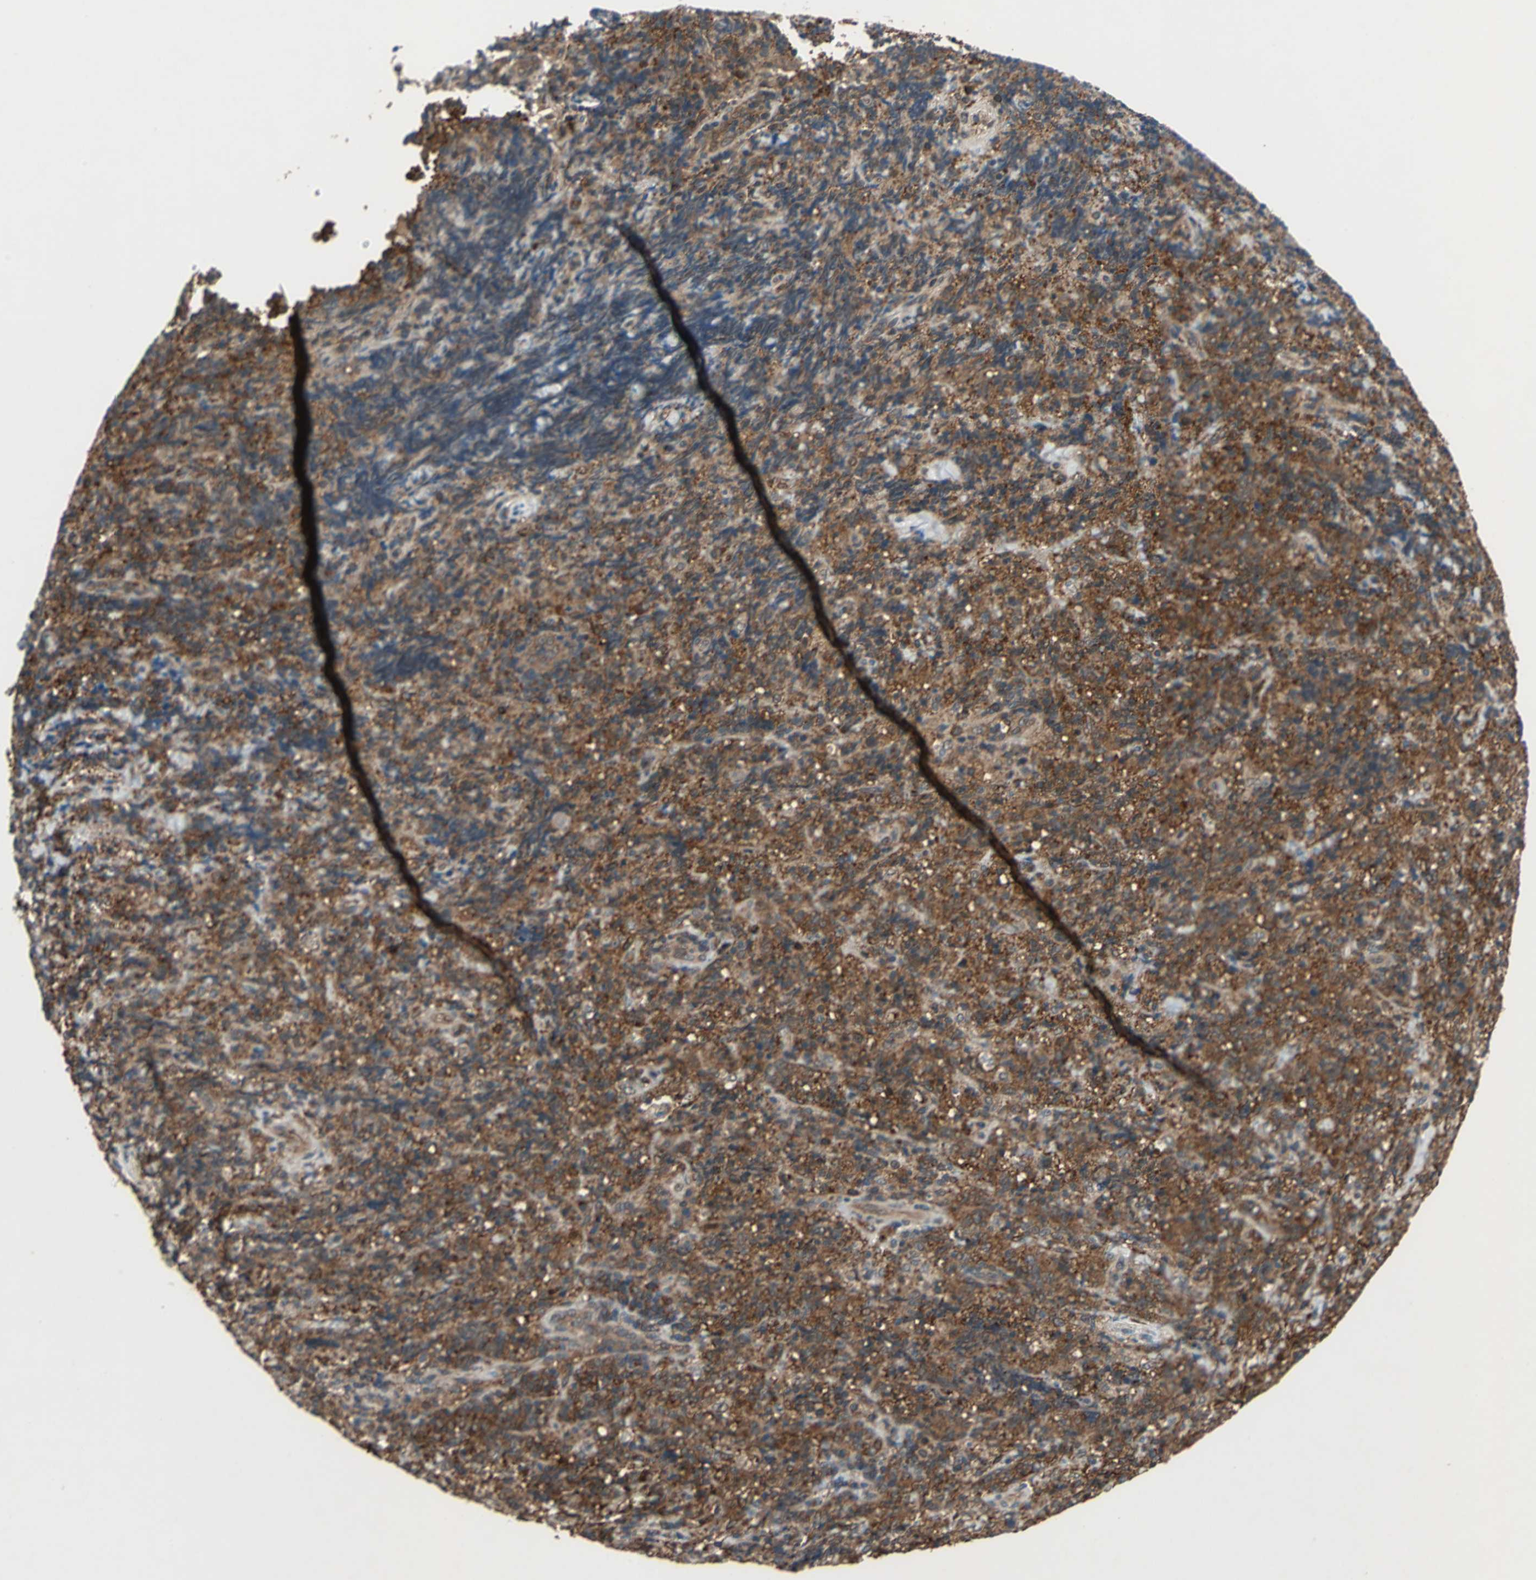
{"staining": {"intensity": "strong", "quantity": ">75%", "location": "cytoplasmic/membranous"}, "tissue": "lymphoma", "cell_type": "Tumor cells", "image_type": "cancer", "snomed": [{"axis": "morphology", "description": "Malignant lymphoma, non-Hodgkin's type, High grade"}, {"axis": "topography", "description": "Tonsil"}], "caption": "Immunohistochemistry (IHC) (DAB) staining of human malignant lymphoma, non-Hodgkin's type (high-grade) demonstrates strong cytoplasmic/membranous protein staining in about >75% of tumor cells.", "gene": "NFKBIE", "patient": {"sex": "female", "age": 36}}